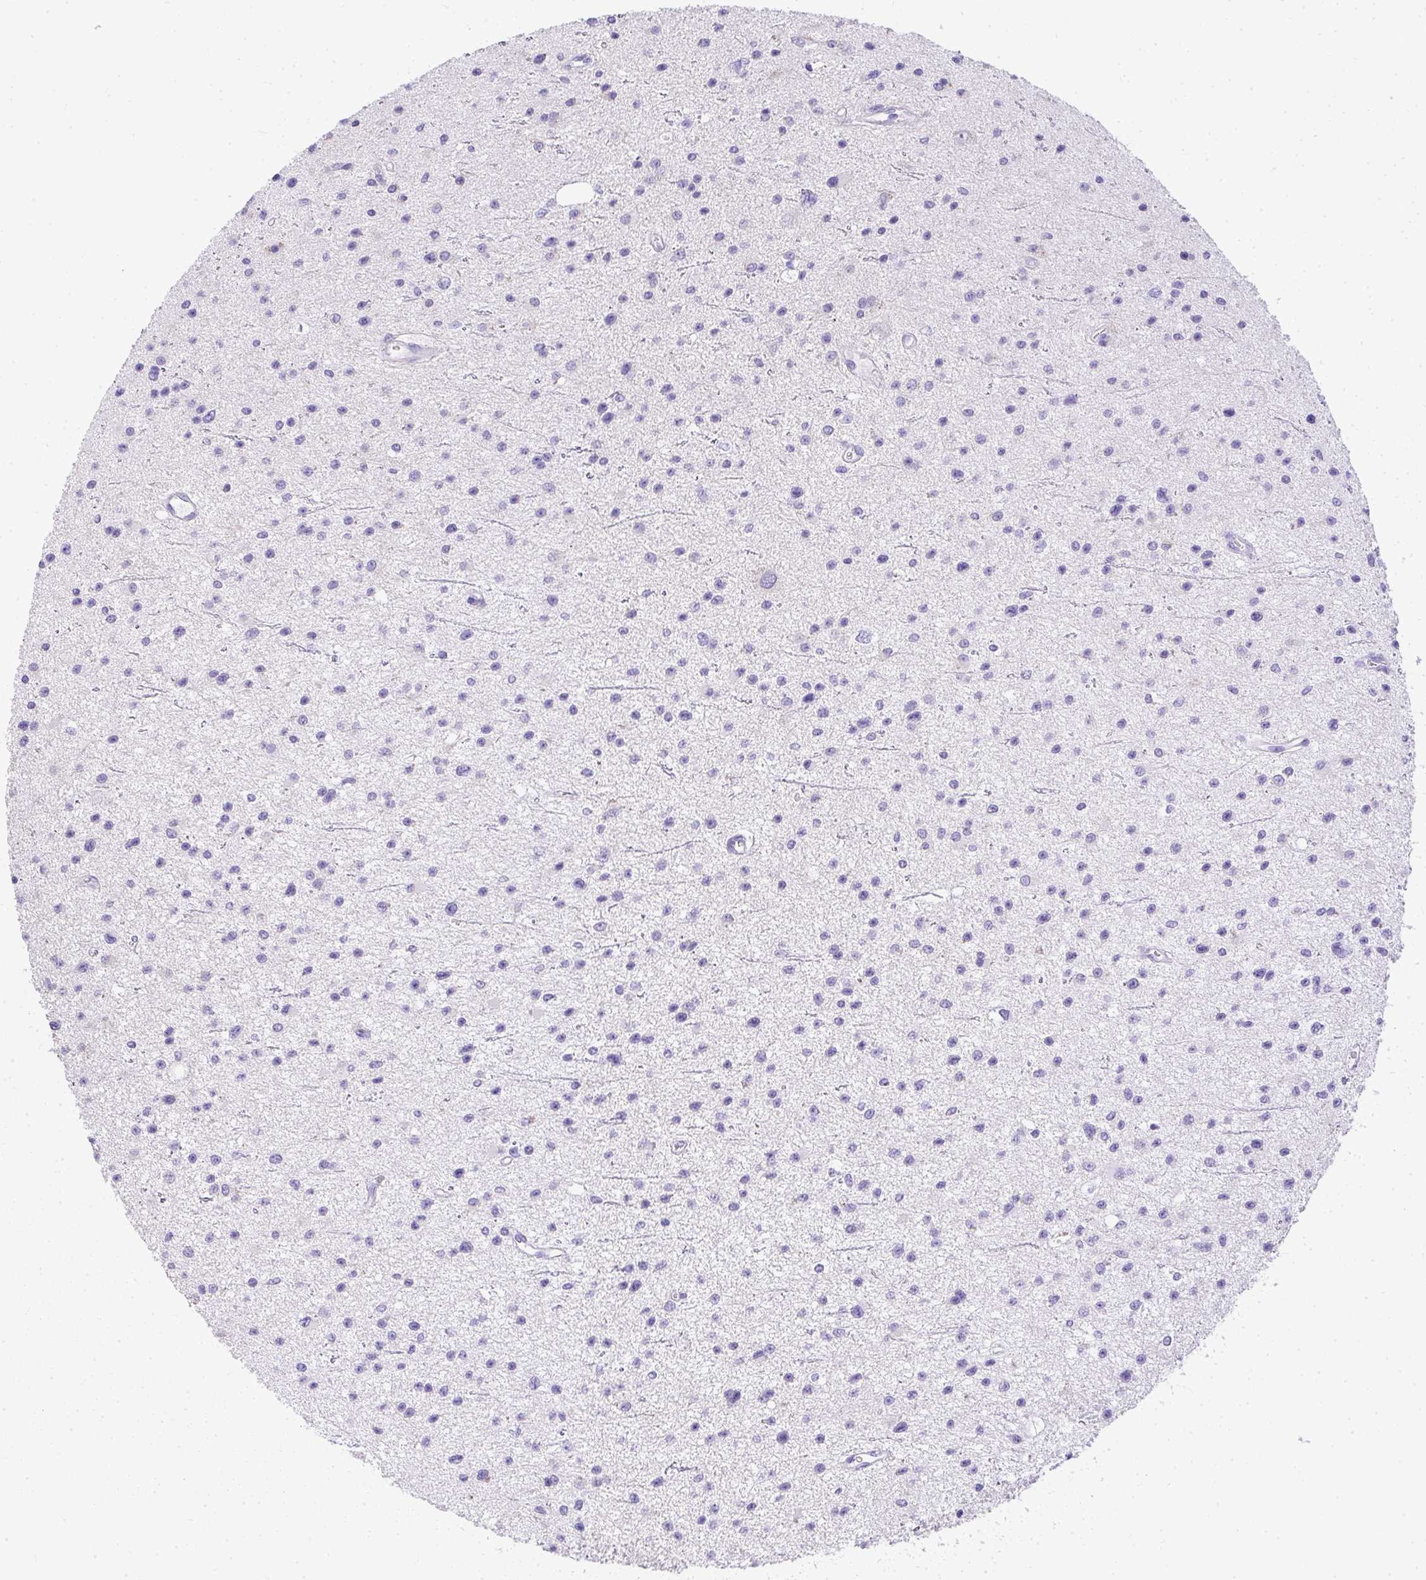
{"staining": {"intensity": "negative", "quantity": "none", "location": "none"}, "tissue": "glioma", "cell_type": "Tumor cells", "image_type": "cancer", "snomed": [{"axis": "morphology", "description": "Glioma, malignant, Low grade"}, {"axis": "topography", "description": "Brain"}], "caption": "Micrograph shows no significant protein staining in tumor cells of glioma. Brightfield microscopy of IHC stained with DAB (brown) and hematoxylin (blue), captured at high magnification.", "gene": "ADRA2C", "patient": {"sex": "male", "age": 43}}